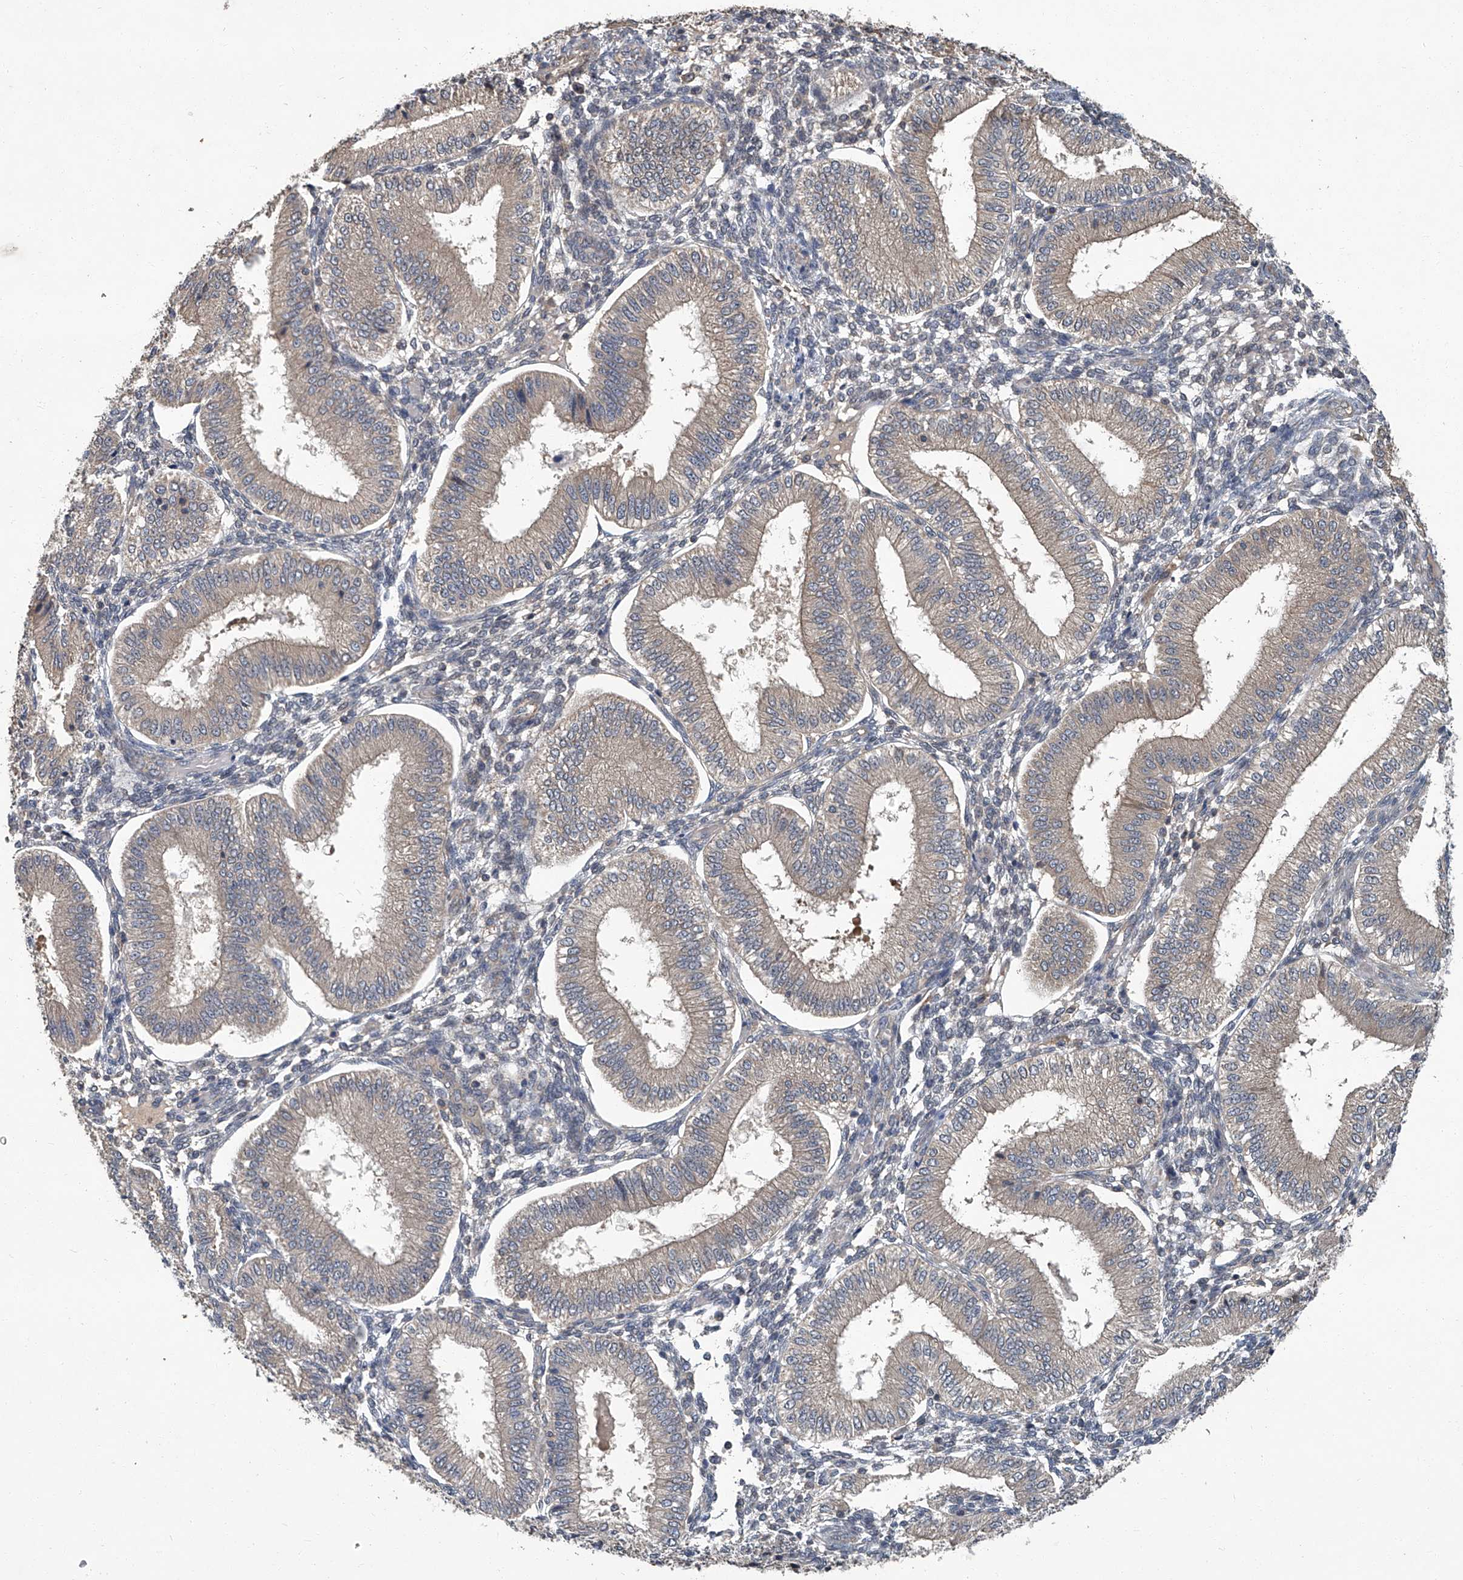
{"staining": {"intensity": "weak", "quantity": "25%-75%", "location": "cytoplasmic/membranous"}, "tissue": "endometrium", "cell_type": "Cells in endometrial stroma", "image_type": "normal", "snomed": [{"axis": "morphology", "description": "Normal tissue, NOS"}, {"axis": "topography", "description": "Endometrium"}], "caption": "This is an image of immunohistochemistry staining of normal endometrium, which shows weak staining in the cytoplasmic/membranous of cells in endometrial stroma.", "gene": "ANKRD34A", "patient": {"sex": "female", "age": 39}}